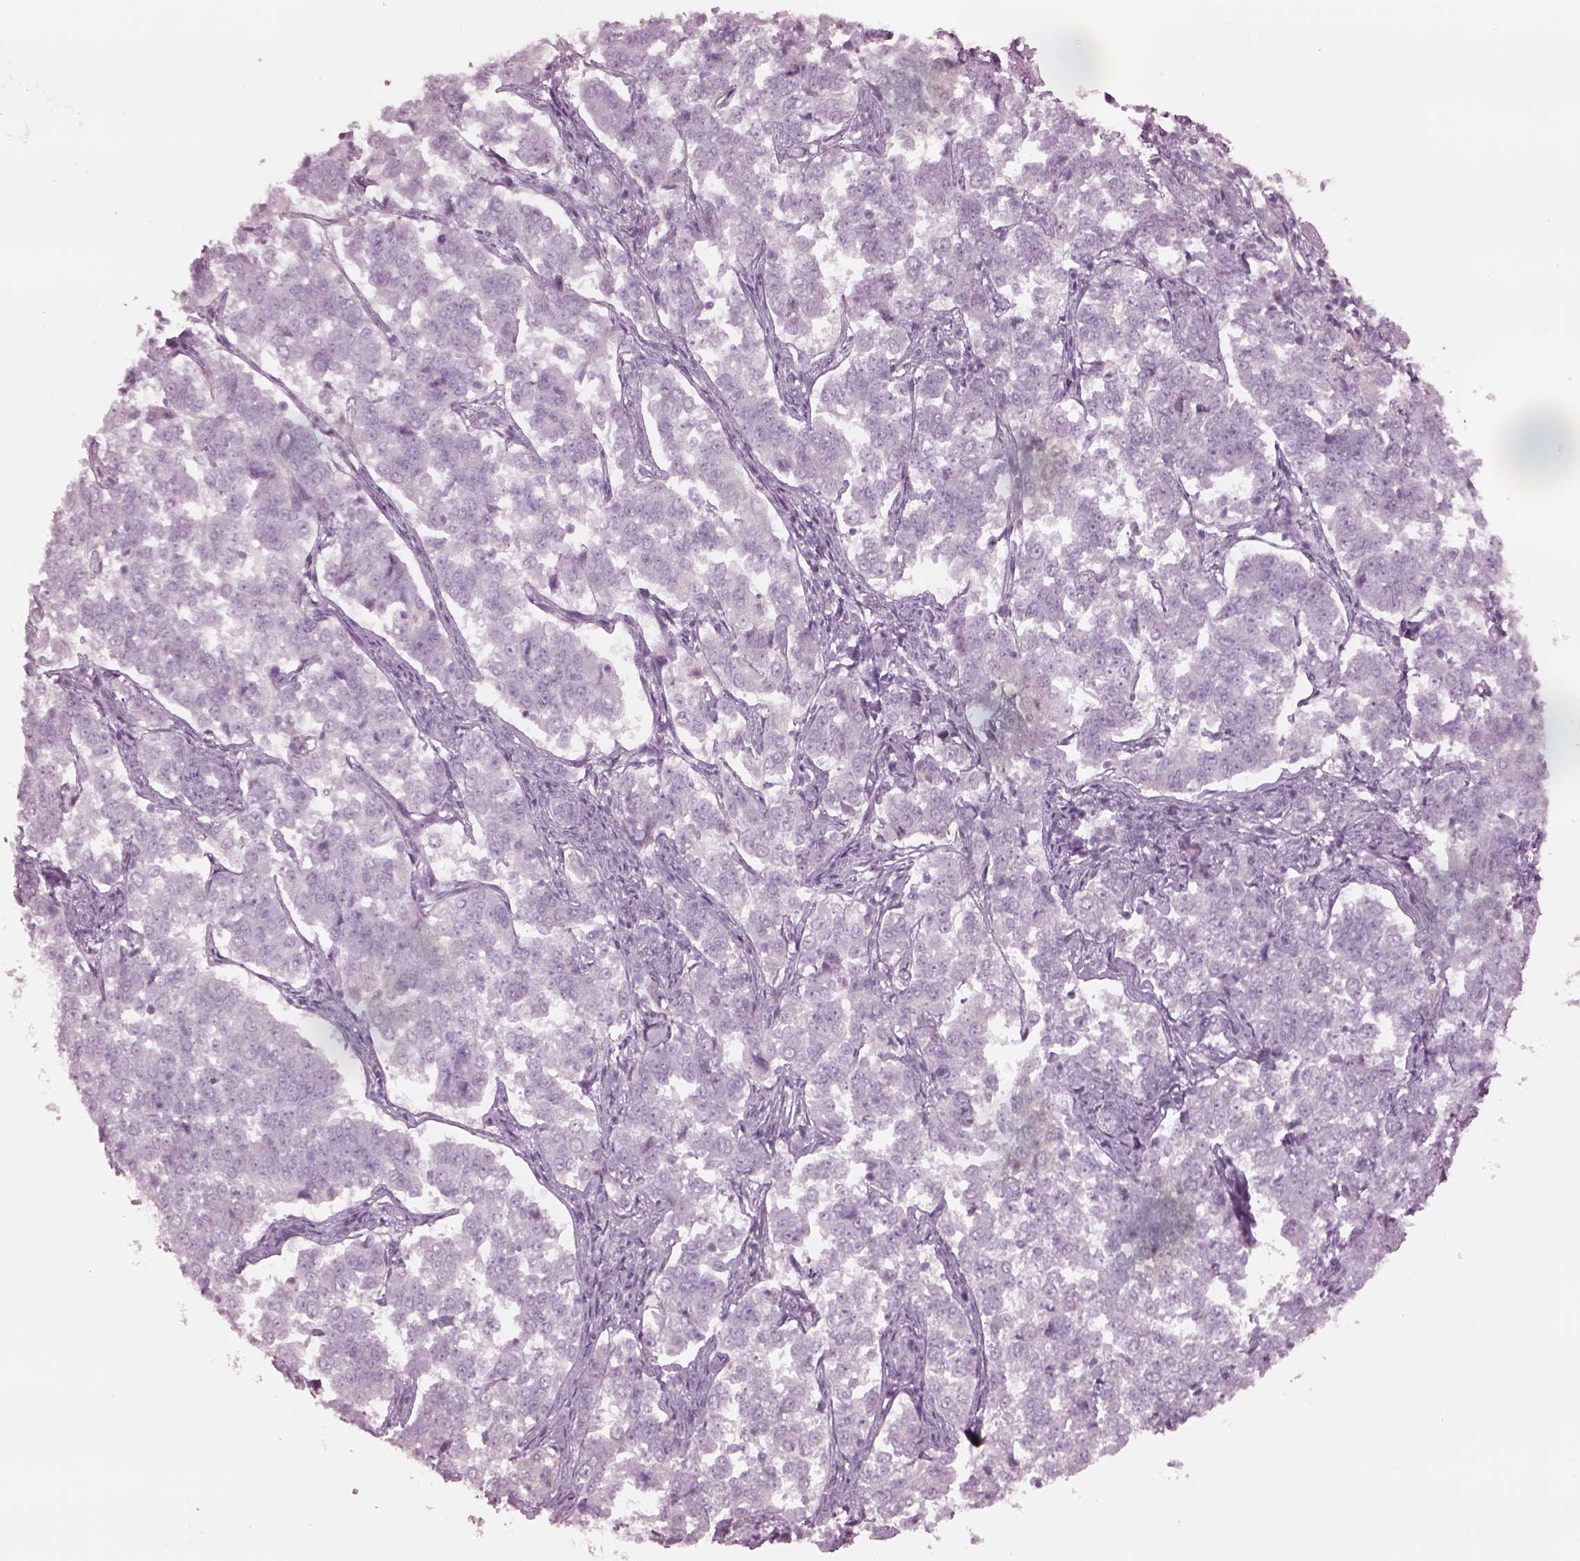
{"staining": {"intensity": "negative", "quantity": "none", "location": "none"}, "tissue": "endometrial cancer", "cell_type": "Tumor cells", "image_type": "cancer", "snomed": [{"axis": "morphology", "description": "Adenocarcinoma, NOS"}, {"axis": "topography", "description": "Endometrium"}], "caption": "Immunohistochemical staining of human endometrial cancer (adenocarcinoma) displays no significant positivity in tumor cells. (Brightfield microscopy of DAB immunohistochemistry at high magnification).", "gene": "KRTAP24-1", "patient": {"sex": "female", "age": 43}}